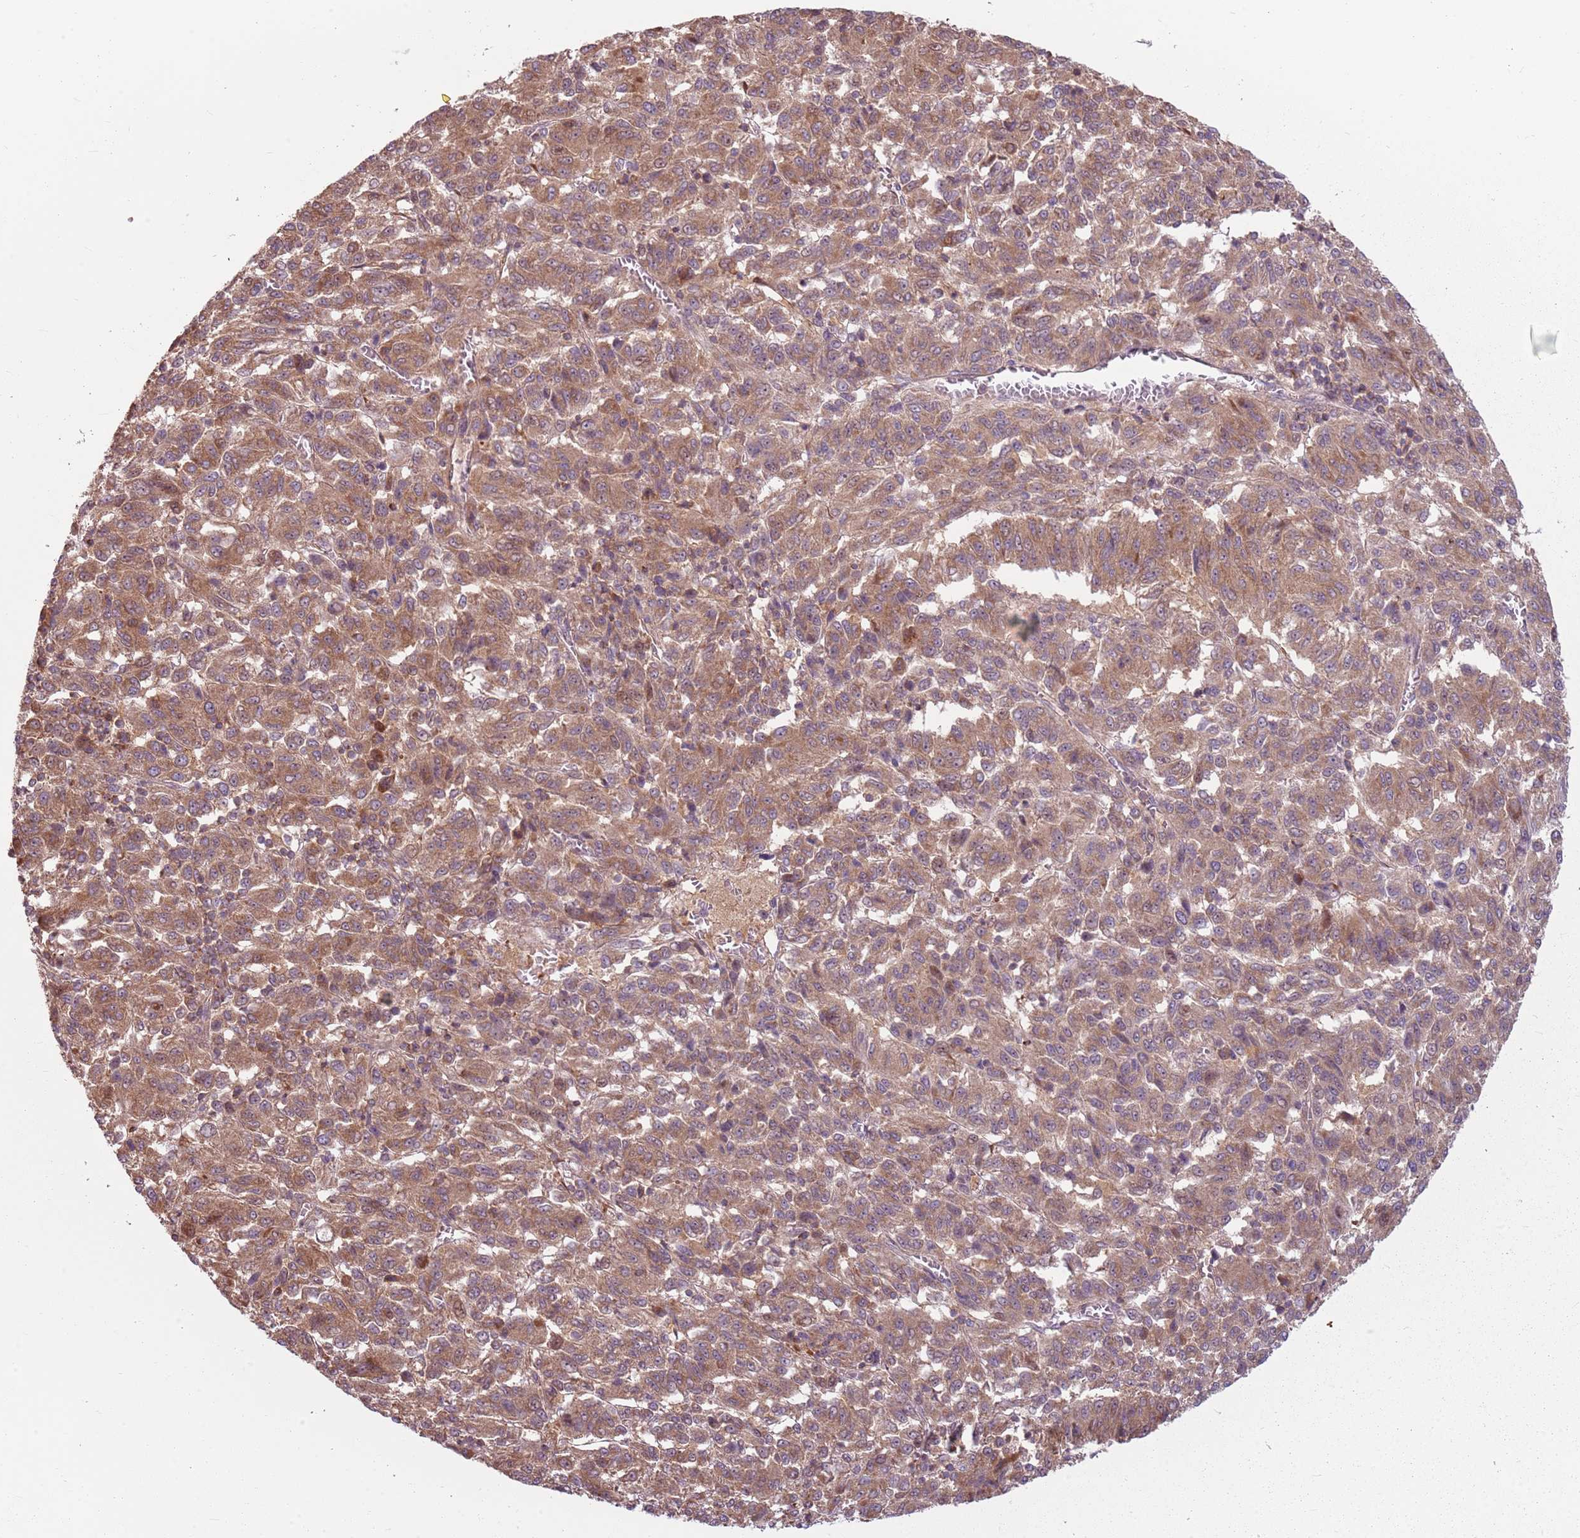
{"staining": {"intensity": "moderate", "quantity": ">75%", "location": "cytoplasmic/membranous"}, "tissue": "melanoma", "cell_type": "Tumor cells", "image_type": "cancer", "snomed": [{"axis": "morphology", "description": "Malignant melanoma, Metastatic site"}, {"axis": "topography", "description": "Lung"}], "caption": "IHC histopathology image of melanoma stained for a protein (brown), which demonstrates medium levels of moderate cytoplasmic/membranous positivity in about >75% of tumor cells.", "gene": "RPL21", "patient": {"sex": "male", "age": 64}}